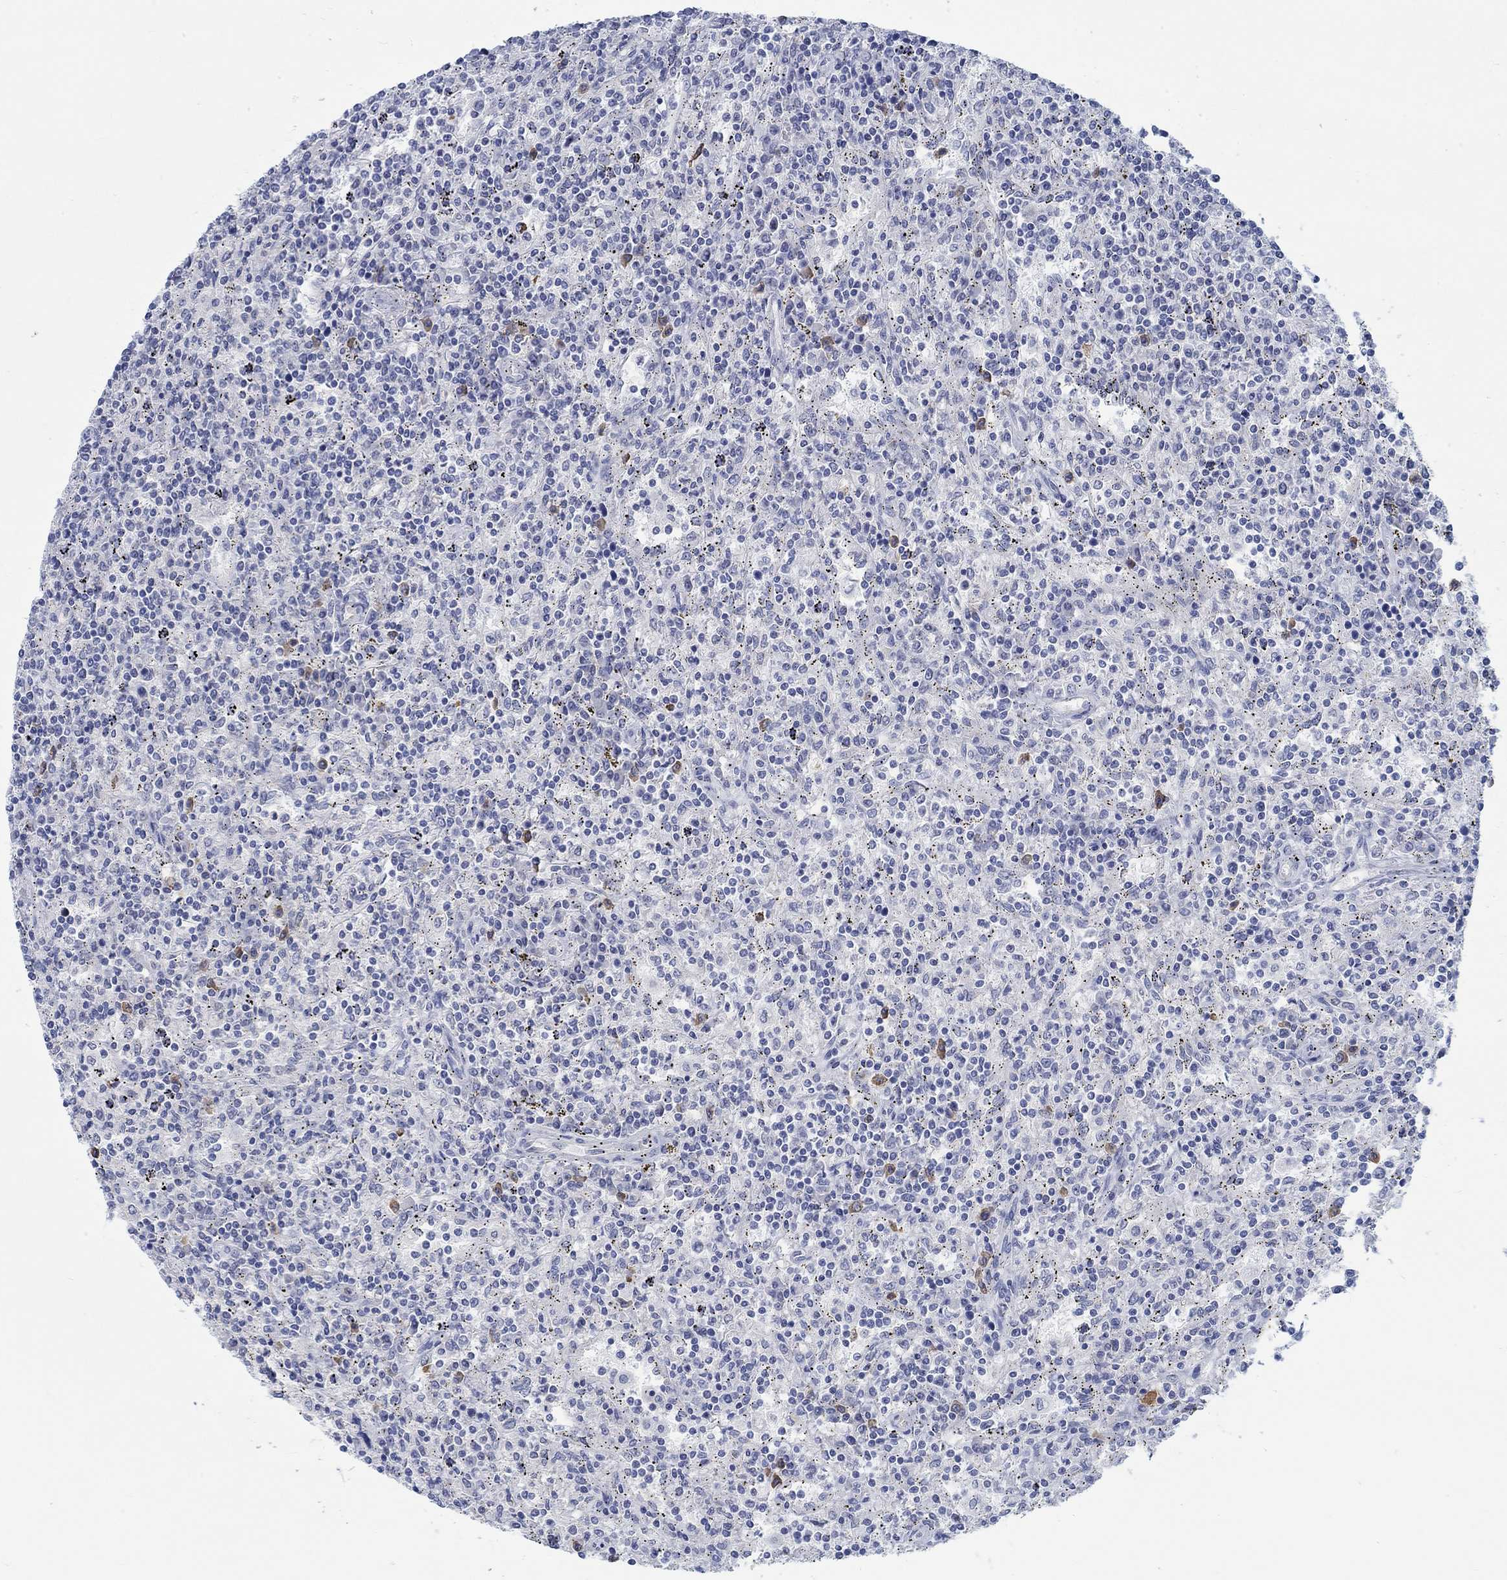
{"staining": {"intensity": "negative", "quantity": "none", "location": "none"}, "tissue": "lymphoma", "cell_type": "Tumor cells", "image_type": "cancer", "snomed": [{"axis": "morphology", "description": "Malignant lymphoma, non-Hodgkin's type, Low grade"}, {"axis": "topography", "description": "Lymph node"}], "caption": "IHC photomicrograph of malignant lymphoma, non-Hodgkin's type (low-grade) stained for a protein (brown), which reveals no positivity in tumor cells.", "gene": "TEKT4", "patient": {"sex": "male", "age": 52}}